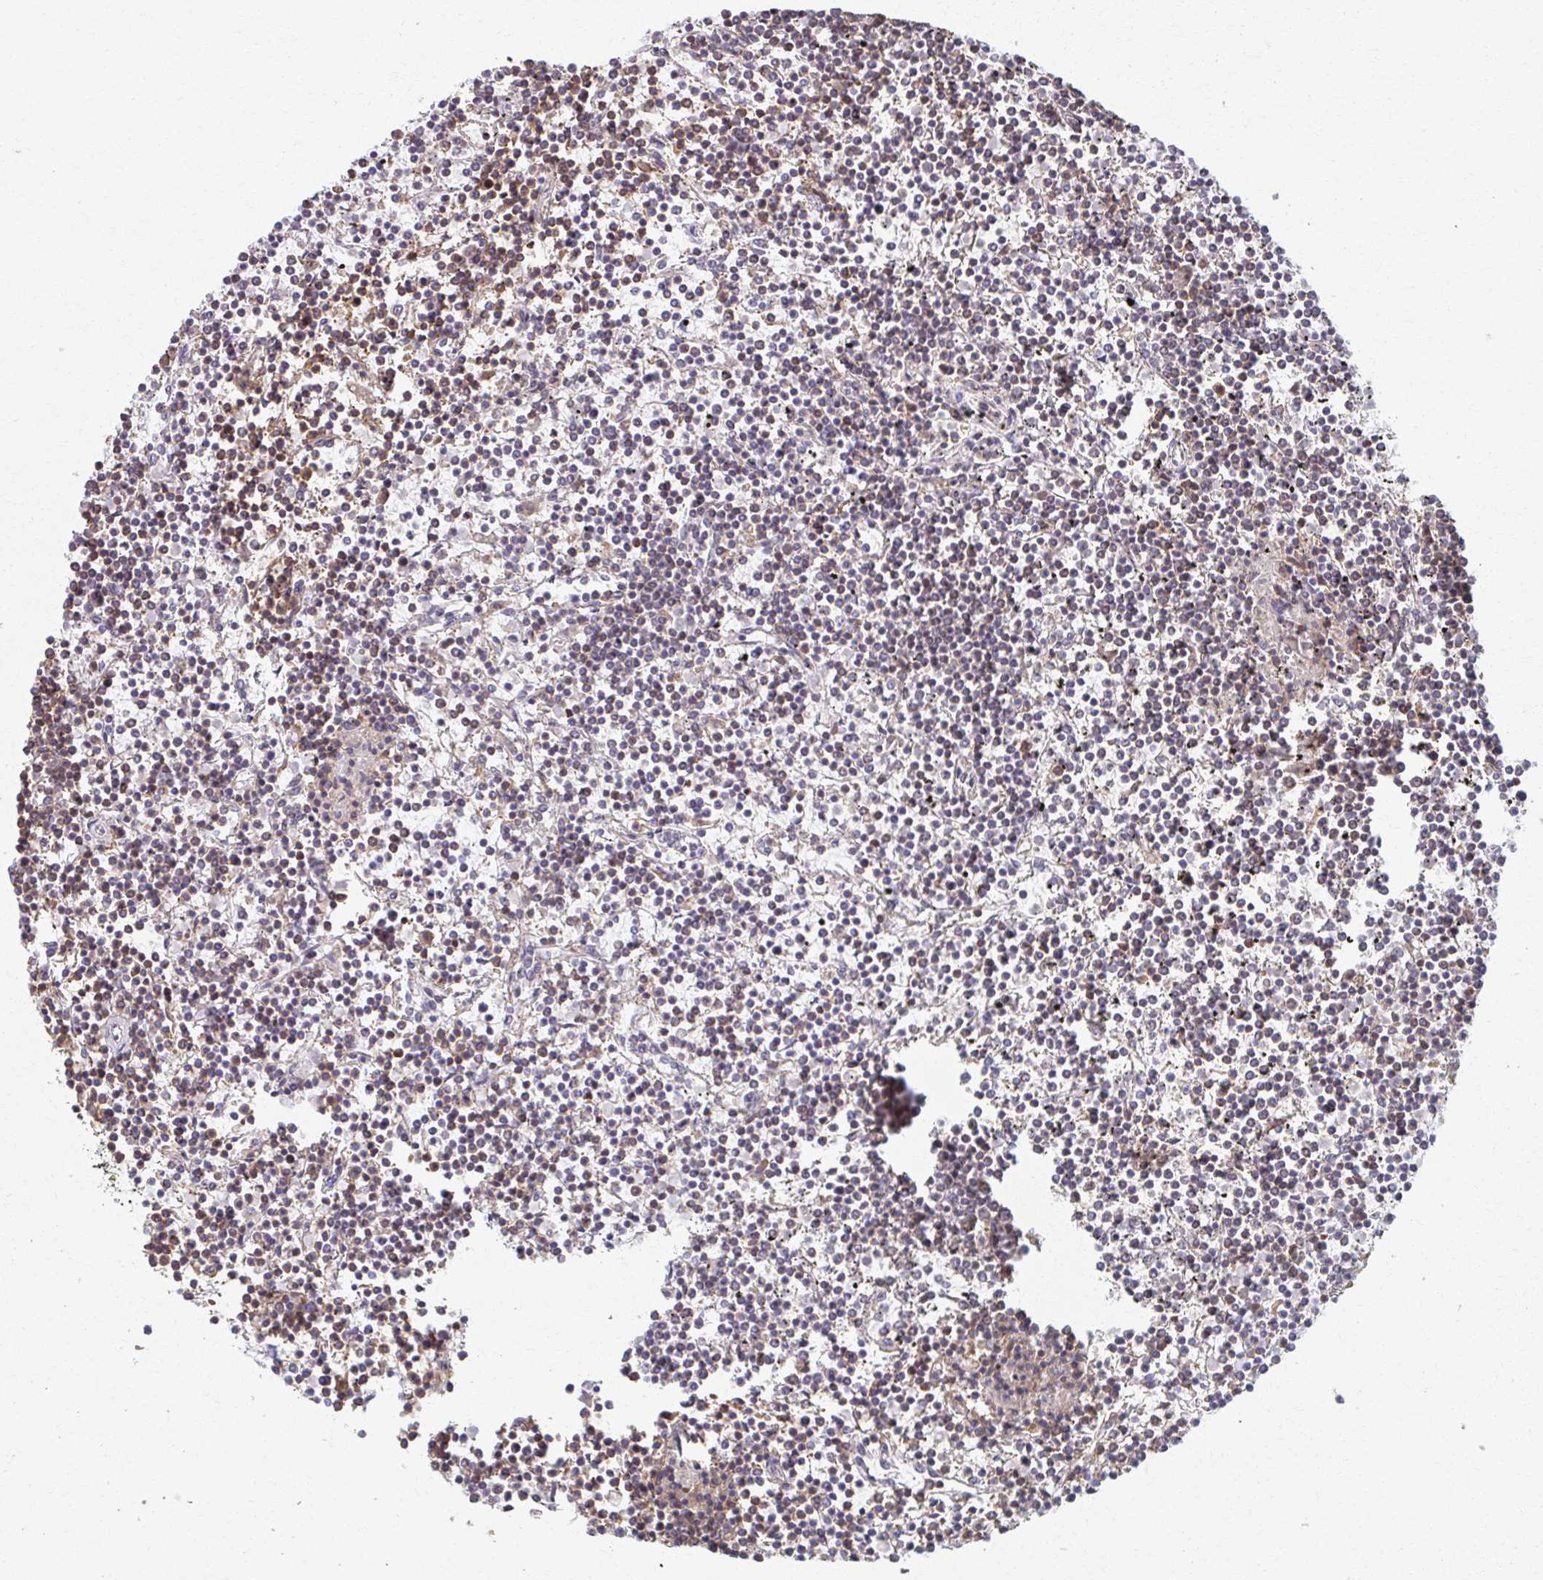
{"staining": {"intensity": "weak", "quantity": "25%-75%", "location": "cytoplasmic/membranous"}, "tissue": "lymphoma", "cell_type": "Tumor cells", "image_type": "cancer", "snomed": [{"axis": "morphology", "description": "Malignant lymphoma, non-Hodgkin's type, Low grade"}, {"axis": "topography", "description": "Spleen"}], "caption": "An IHC micrograph of neoplastic tissue is shown. Protein staining in brown labels weak cytoplasmic/membranous positivity in lymphoma within tumor cells.", "gene": "KLHL34", "patient": {"sex": "female", "age": 19}}